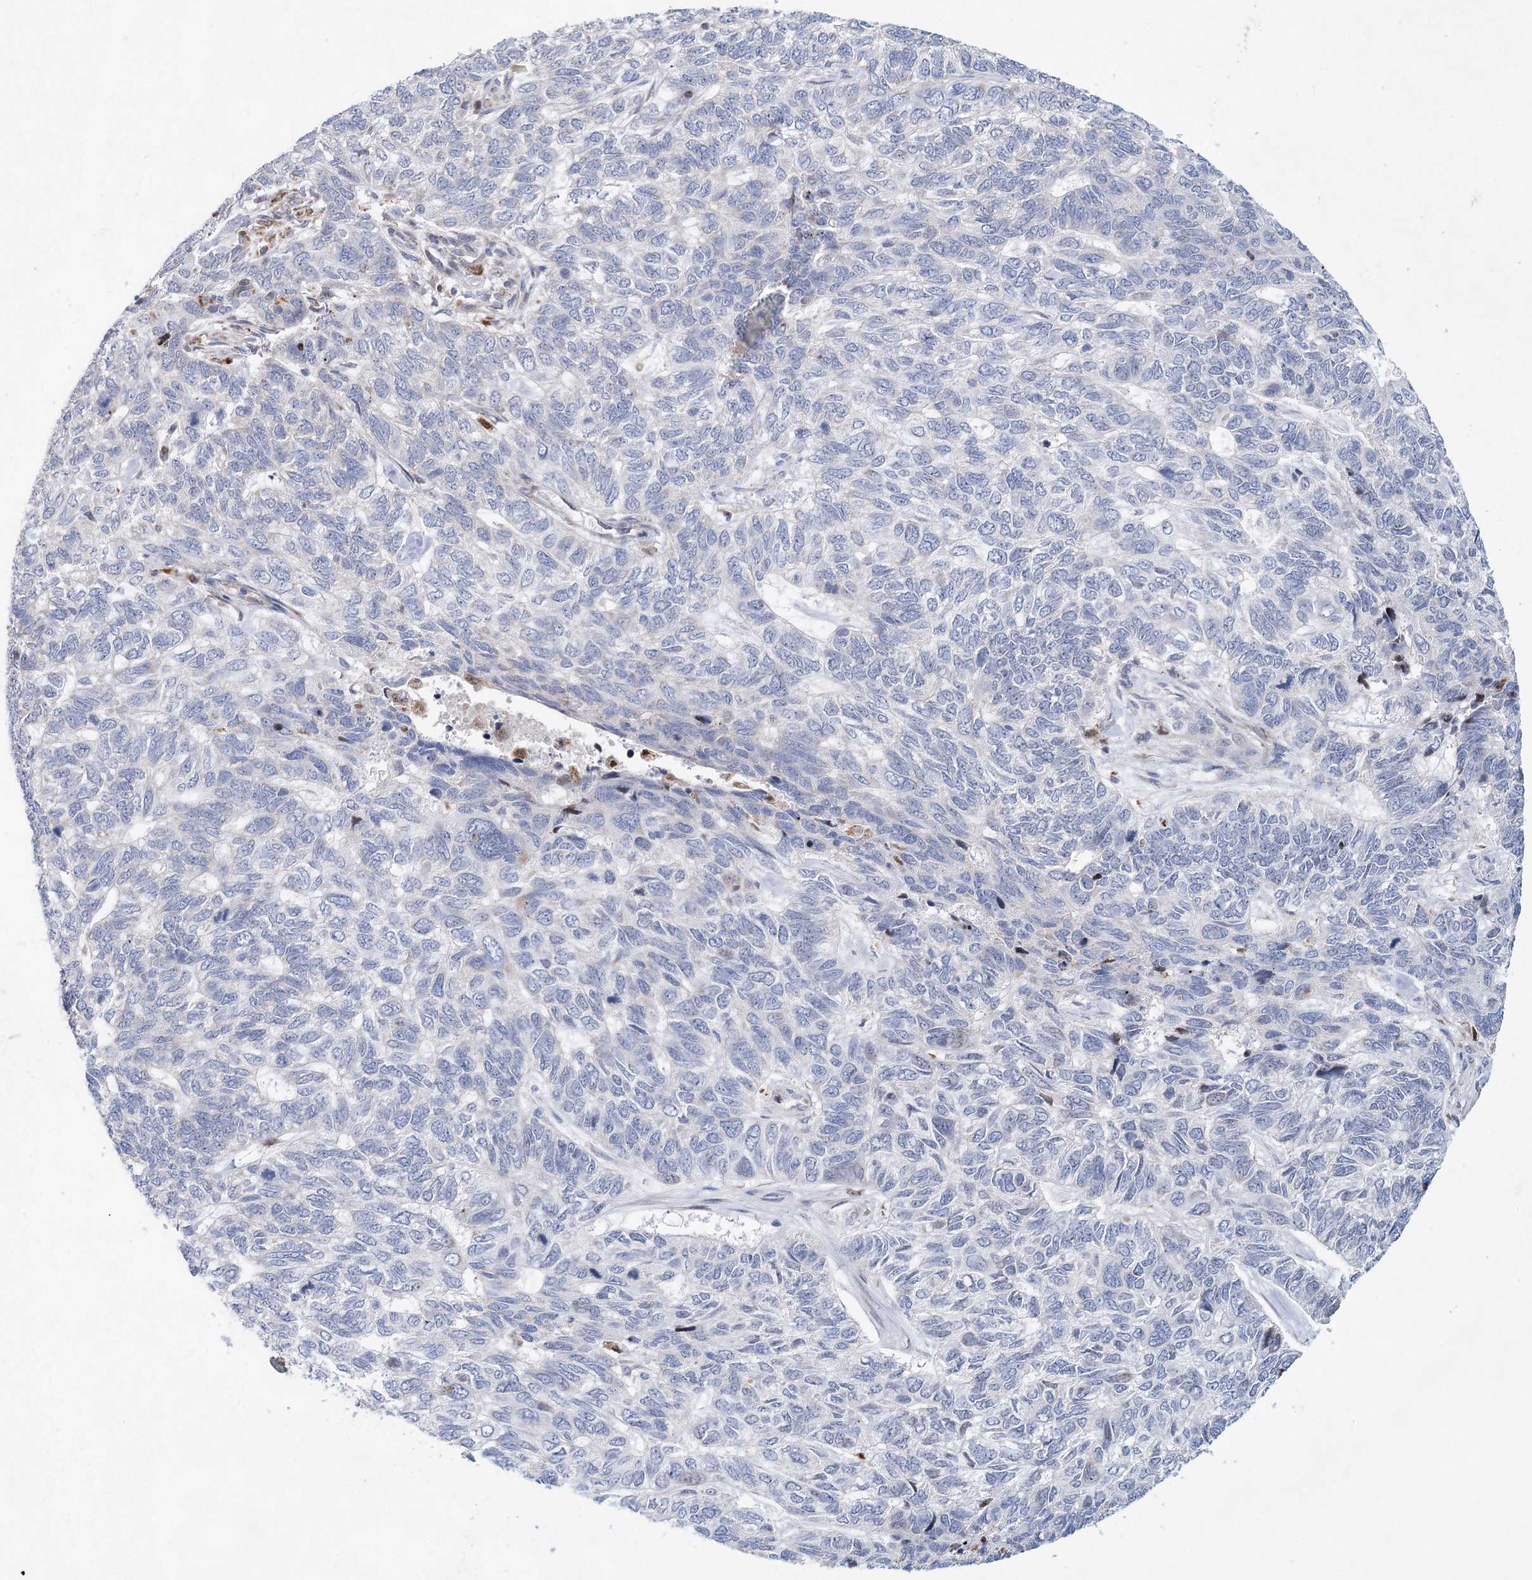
{"staining": {"intensity": "negative", "quantity": "none", "location": "none"}, "tissue": "skin cancer", "cell_type": "Tumor cells", "image_type": "cancer", "snomed": [{"axis": "morphology", "description": "Basal cell carcinoma"}, {"axis": "topography", "description": "Skin"}], "caption": "This micrograph is of basal cell carcinoma (skin) stained with immunohistochemistry to label a protein in brown with the nuclei are counter-stained blue. There is no expression in tumor cells.", "gene": "XPO6", "patient": {"sex": "female", "age": 65}}